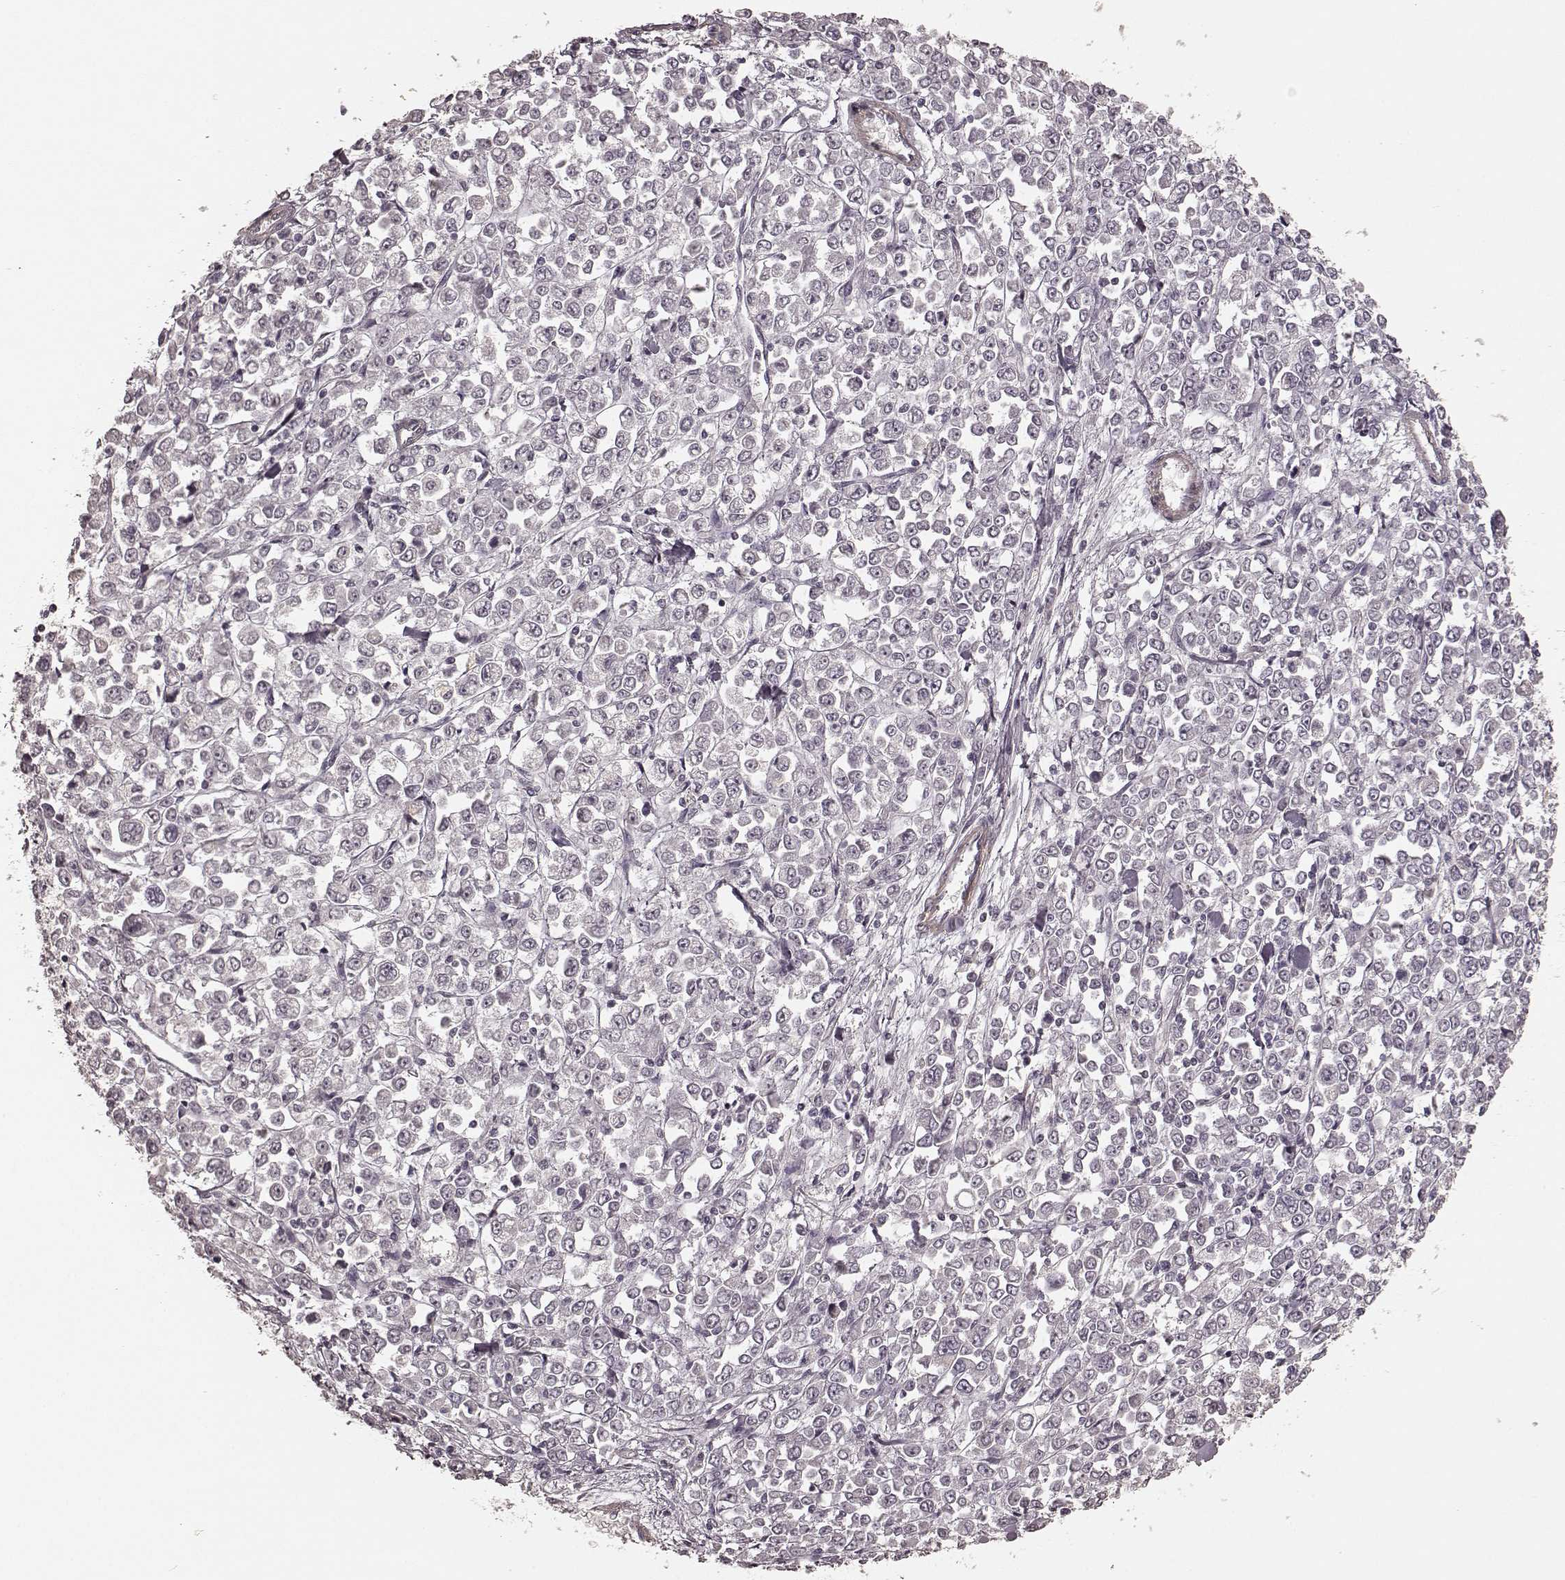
{"staining": {"intensity": "negative", "quantity": "none", "location": "none"}, "tissue": "stomach cancer", "cell_type": "Tumor cells", "image_type": "cancer", "snomed": [{"axis": "morphology", "description": "Adenocarcinoma, NOS"}, {"axis": "topography", "description": "Stomach, upper"}], "caption": "Immunohistochemistry (IHC) of human stomach cancer (adenocarcinoma) displays no staining in tumor cells.", "gene": "PRKCE", "patient": {"sex": "male", "age": 70}}